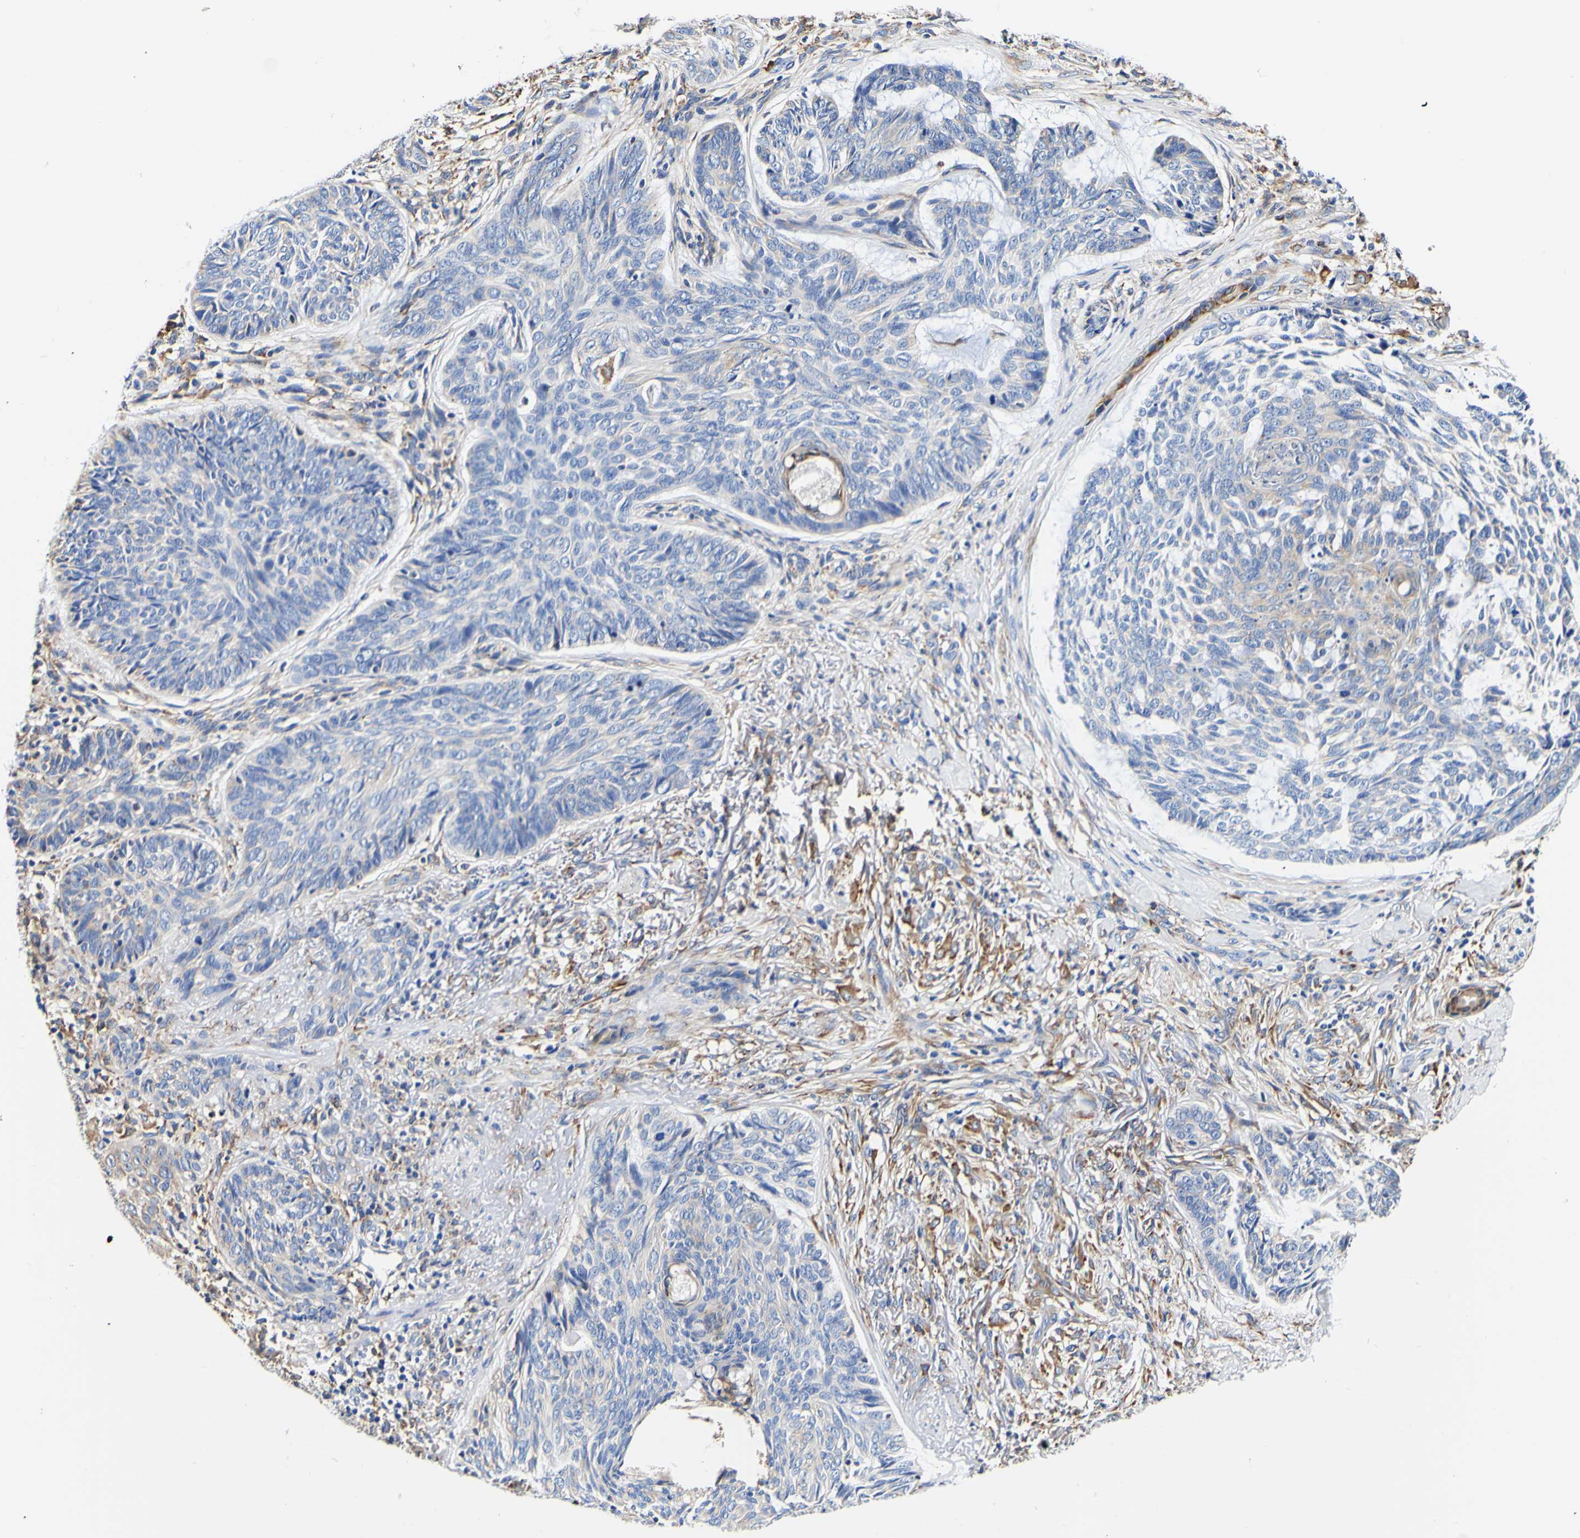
{"staining": {"intensity": "moderate", "quantity": "<25%", "location": "cytoplasmic/membranous"}, "tissue": "skin cancer", "cell_type": "Tumor cells", "image_type": "cancer", "snomed": [{"axis": "morphology", "description": "Basal cell carcinoma"}, {"axis": "topography", "description": "Skin"}], "caption": "The immunohistochemical stain labels moderate cytoplasmic/membranous expression in tumor cells of skin cancer tissue.", "gene": "P4HB", "patient": {"sex": "male", "age": 43}}